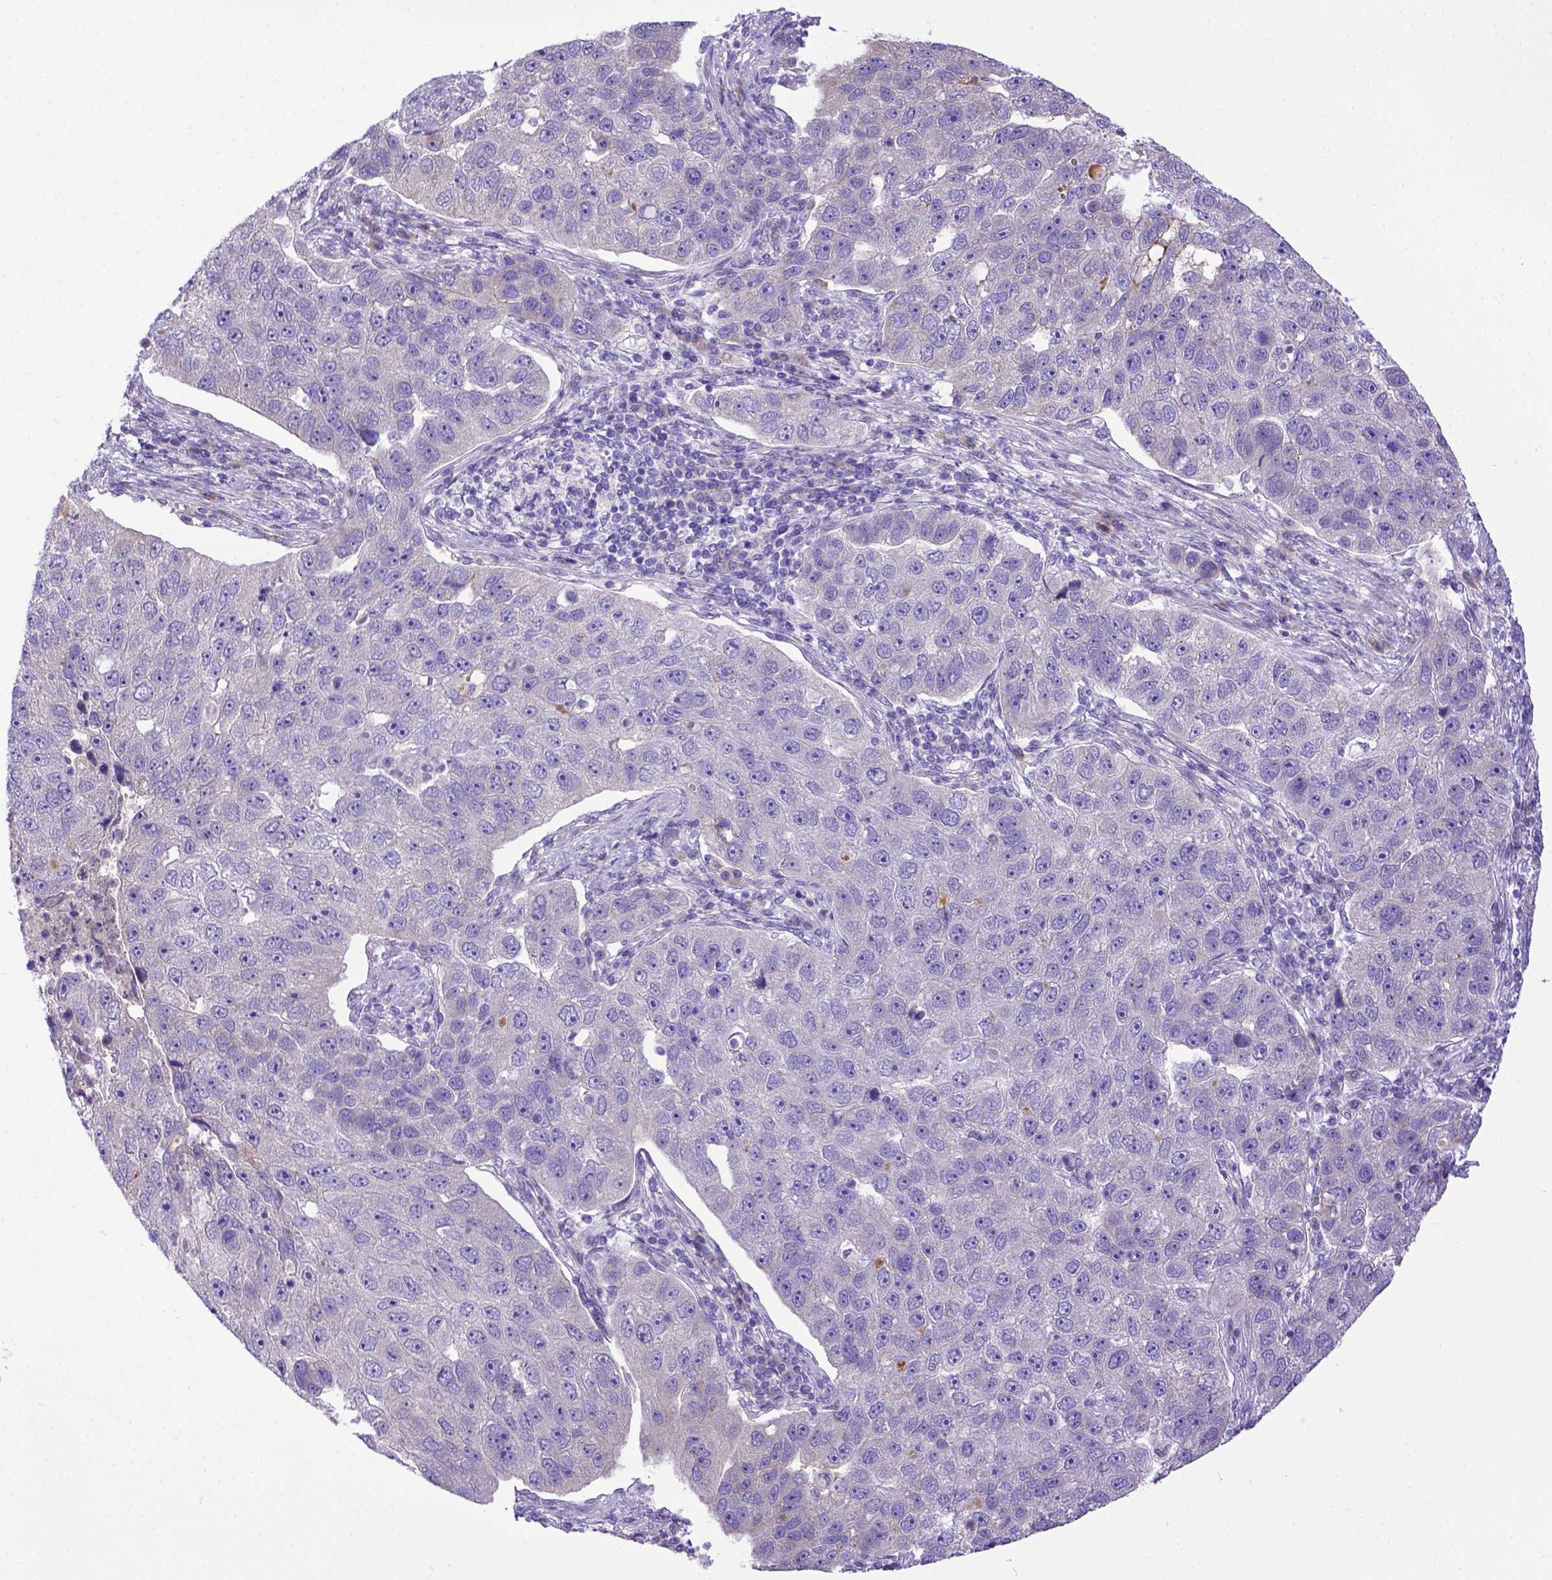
{"staining": {"intensity": "negative", "quantity": "none", "location": "none"}, "tissue": "pancreatic cancer", "cell_type": "Tumor cells", "image_type": "cancer", "snomed": [{"axis": "morphology", "description": "Adenocarcinoma, NOS"}, {"axis": "topography", "description": "Pancreas"}], "caption": "IHC of human pancreatic cancer (adenocarcinoma) demonstrates no positivity in tumor cells.", "gene": "CFAP300", "patient": {"sex": "female", "age": 61}}